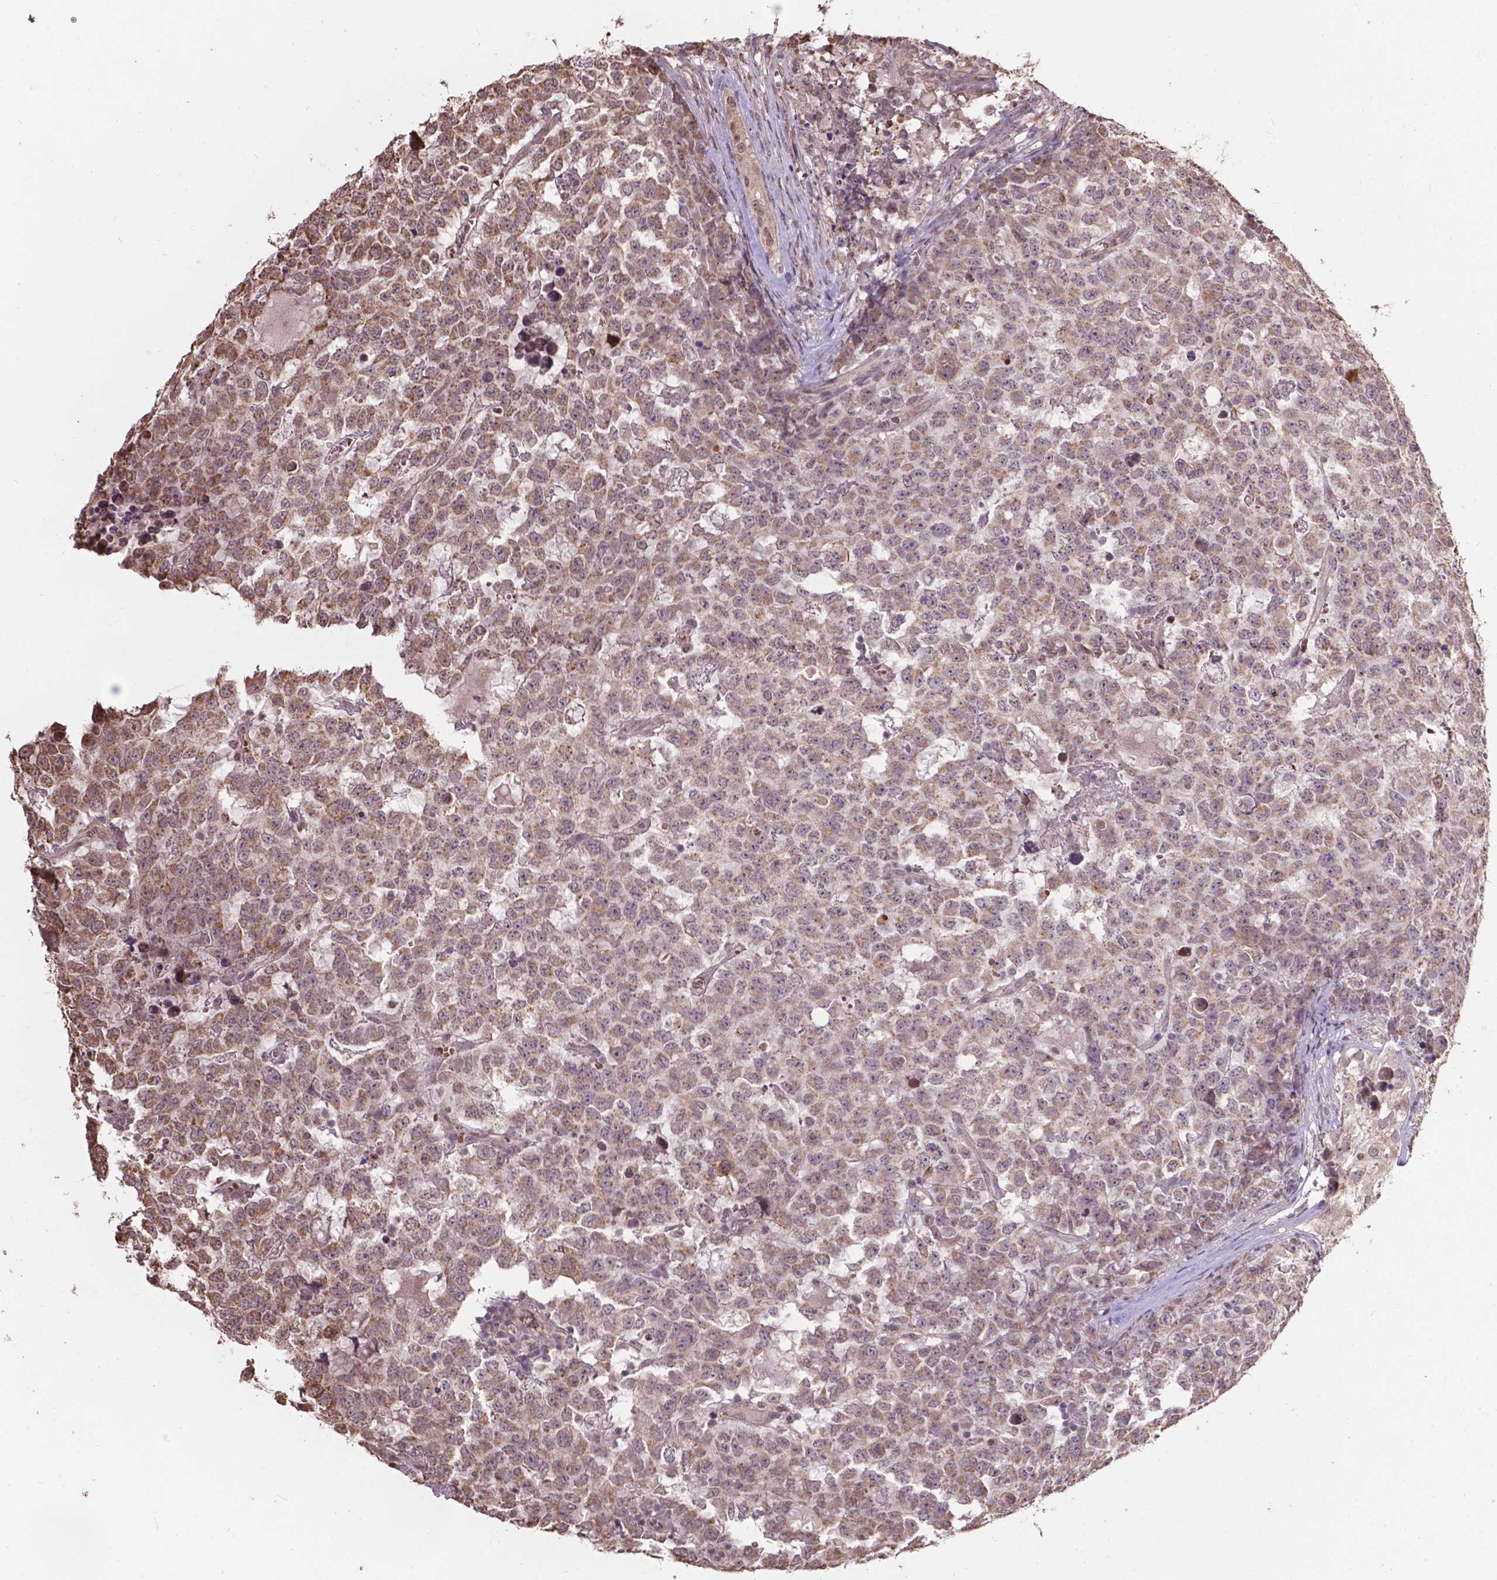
{"staining": {"intensity": "weak", "quantity": ">75%", "location": "cytoplasmic/membranous"}, "tissue": "testis cancer", "cell_type": "Tumor cells", "image_type": "cancer", "snomed": [{"axis": "morphology", "description": "Carcinoma, Embryonal, NOS"}, {"axis": "topography", "description": "Testis"}], "caption": "Weak cytoplasmic/membranous protein positivity is present in approximately >75% of tumor cells in testis cancer (embryonal carcinoma).", "gene": "GLRA2", "patient": {"sex": "male", "age": 23}}